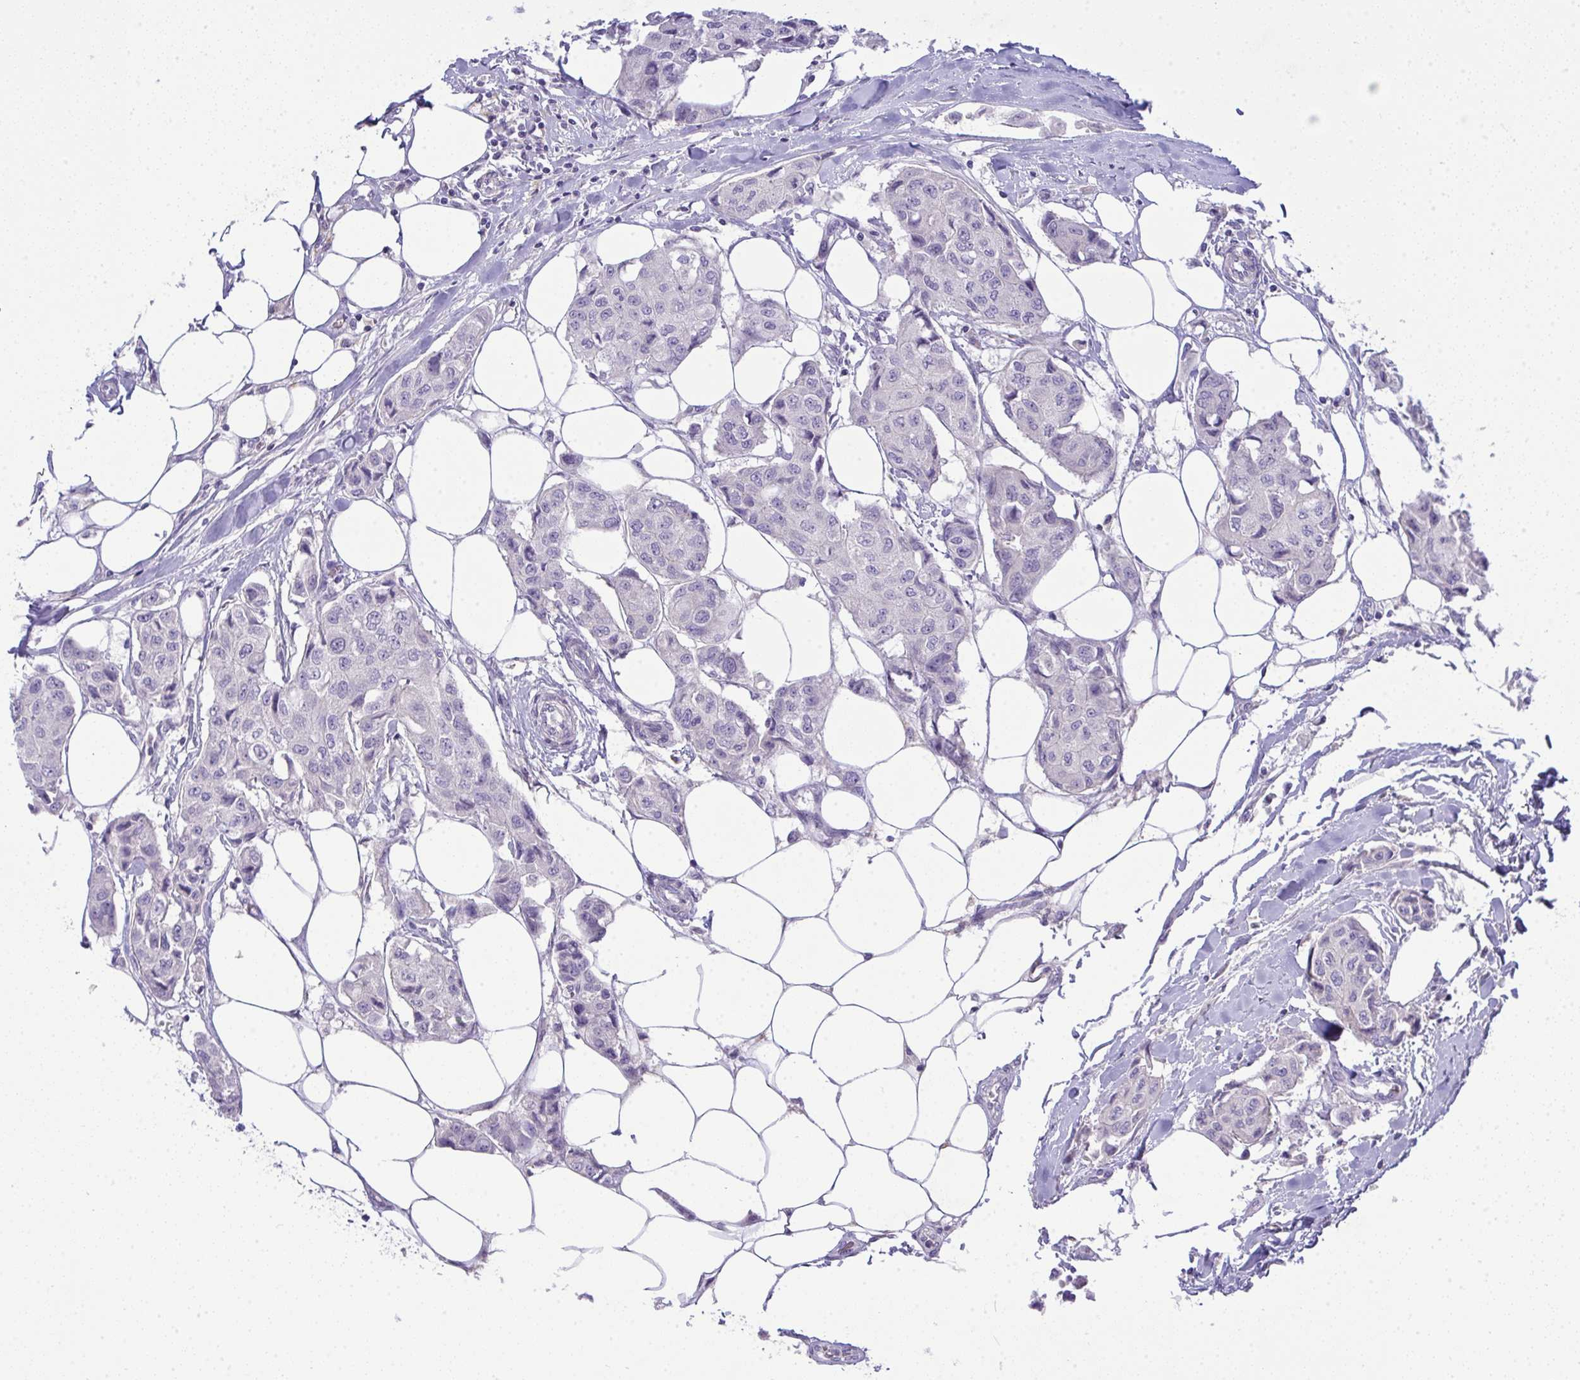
{"staining": {"intensity": "negative", "quantity": "none", "location": "none"}, "tissue": "breast cancer", "cell_type": "Tumor cells", "image_type": "cancer", "snomed": [{"axis": "morphology", "description": "Duct carcinoma"}, {"axis": "topography", "description": "Breast"}, {"axis": "topography", "description": "Lymph node"}], "caption": "The immunohistochemistry micrograph has no significant expression in tumor cells of invasive ductal carcinoma (breast) tissue.", "gene": "SPTB", "patient": {"sex": "female", "age": 80}}